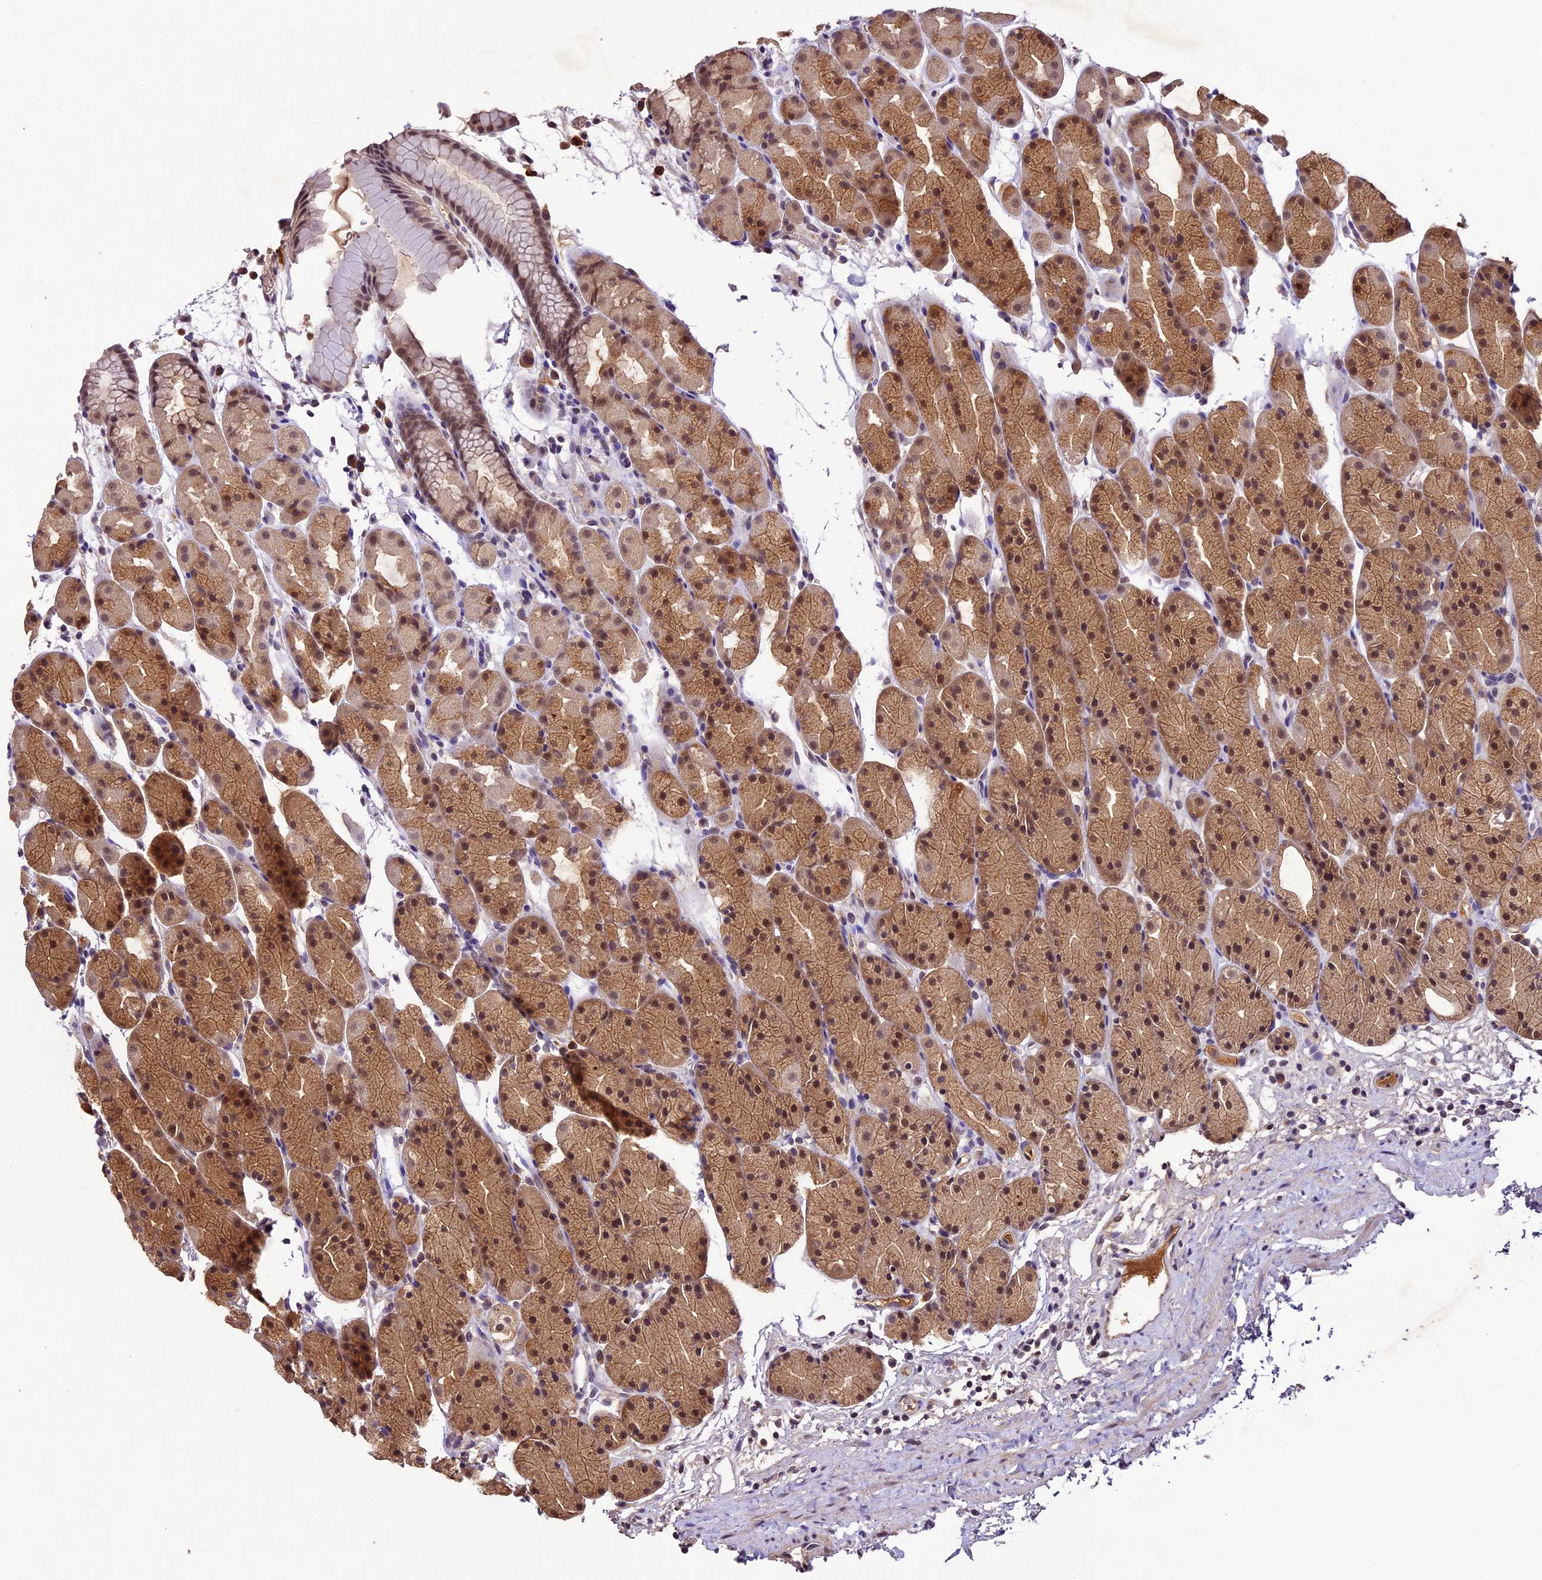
{"staining": {"intensity": "moderate", "quantity": ">75%", "location": "cytoplasmic/membranous,nuclear"}, "tissue": "stomach", "cell_type": "Glandular cells", "image_type": "normal", "snomed": [{"axis": "morphology", "description": "Normal tissue, NOS"}, {"axis": "topography", "description": "Stomach, upper"}, {"axis": "topography", "description": "Stomach"}], "caption": "Stomach stained with DAB immunohistochemistry (IHC) exhibits medium levels of moderate cytoplasmic/membranous,nuclear expression in approximately >75% of glandular cells.", "gene": "ATP10A", "patient": {"sex": "male", "age": 47}}